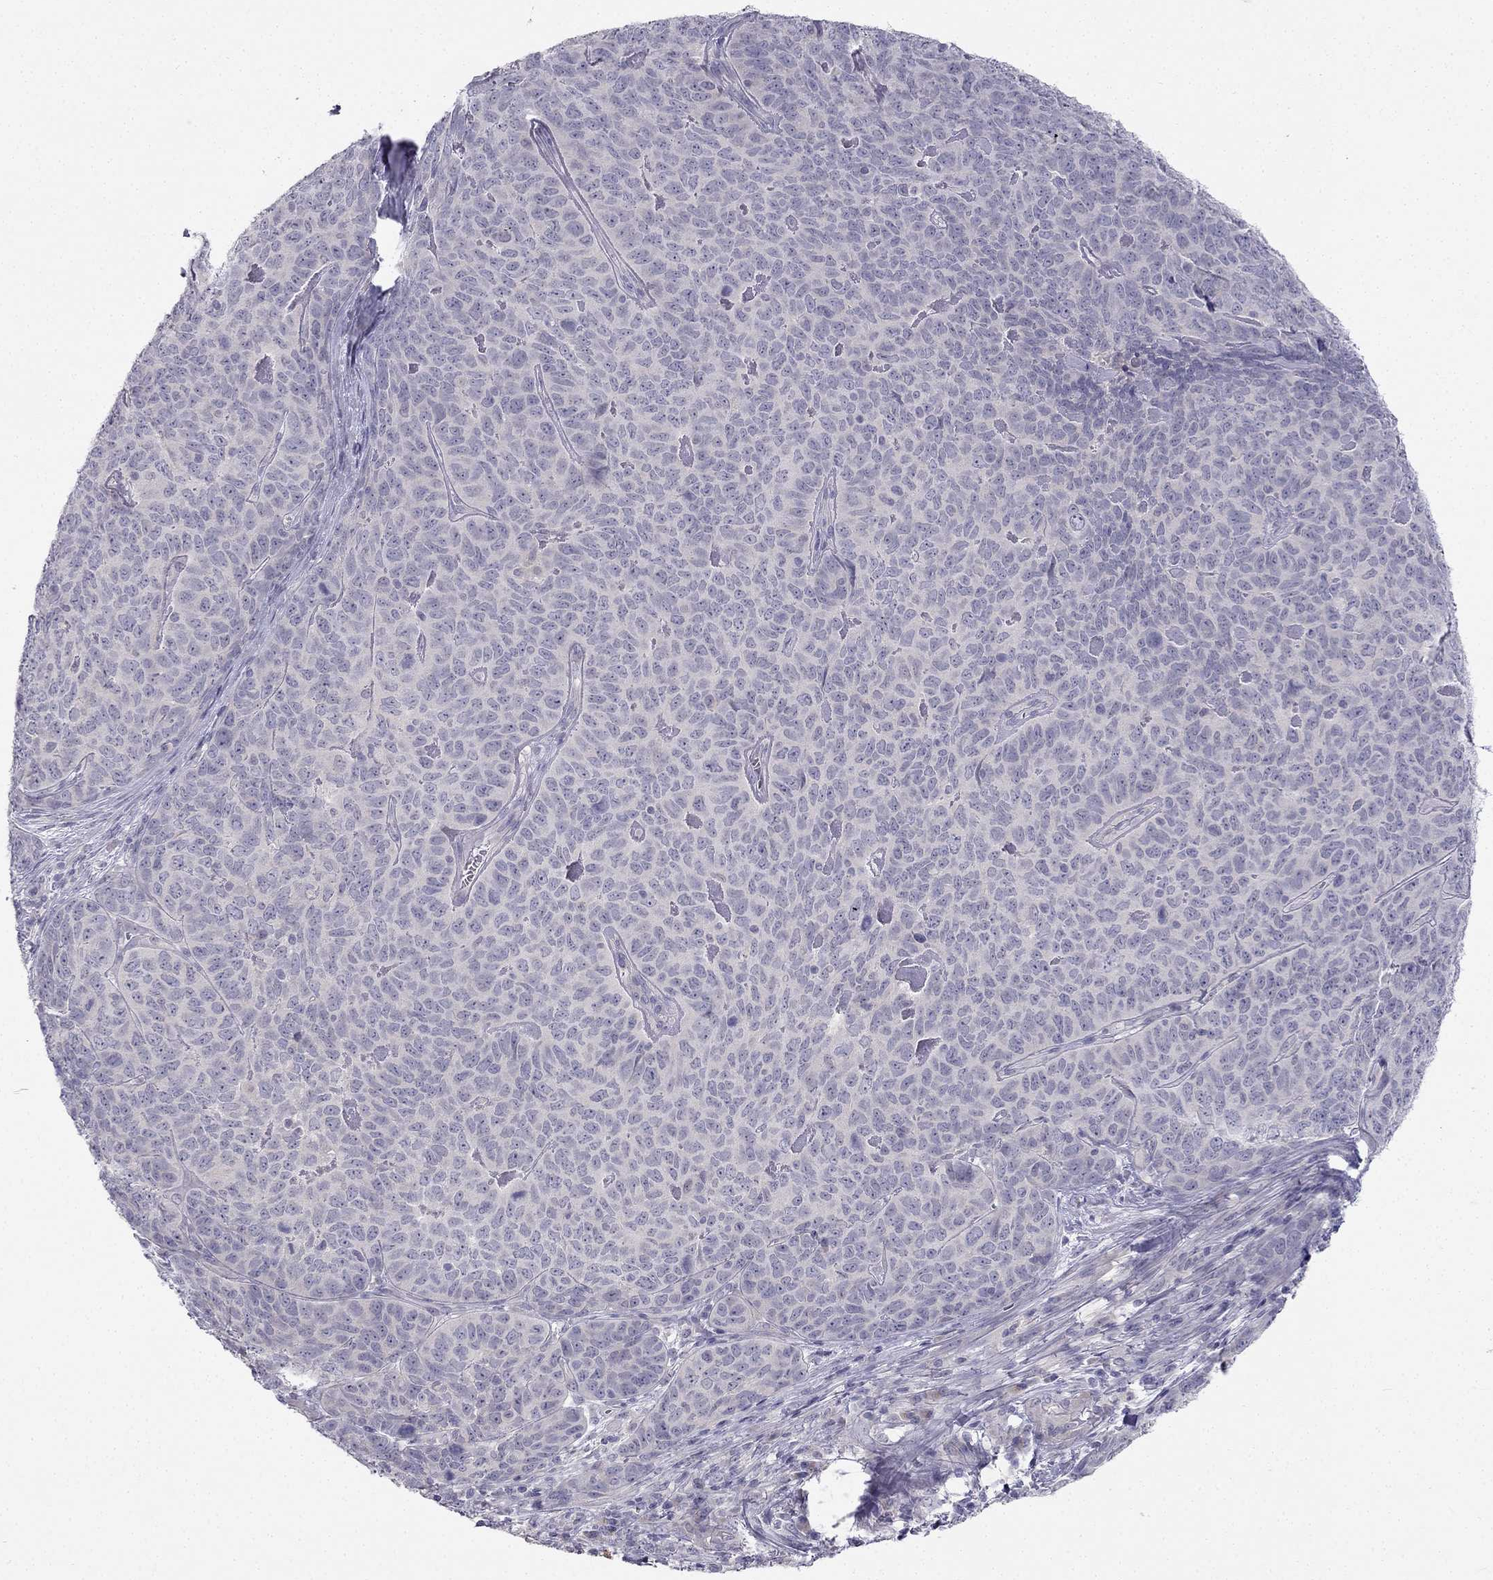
{"staining": {"intensity": "negative", "quantity": "none", "location": "none"}, "tissue": "skin cancer", "cell_type": "Tumor cells", "image_type": "cancer", "snomed": [{"axis": "morphology", "description": "Squamous cell carcinoma, NOS"}, {"axis": "topography", "description": "Skin"}, {"axis": "topography", "description": "Anal"}], "caption": "High power microscopy photomicrograph of an immunohistochemistry histopathology image of skin cancer (squamous cell carcinoma), revealing no significant expression in tumor cells.", "gene": "C16orf89", "patient": {"sex": "female", "age": 51}}